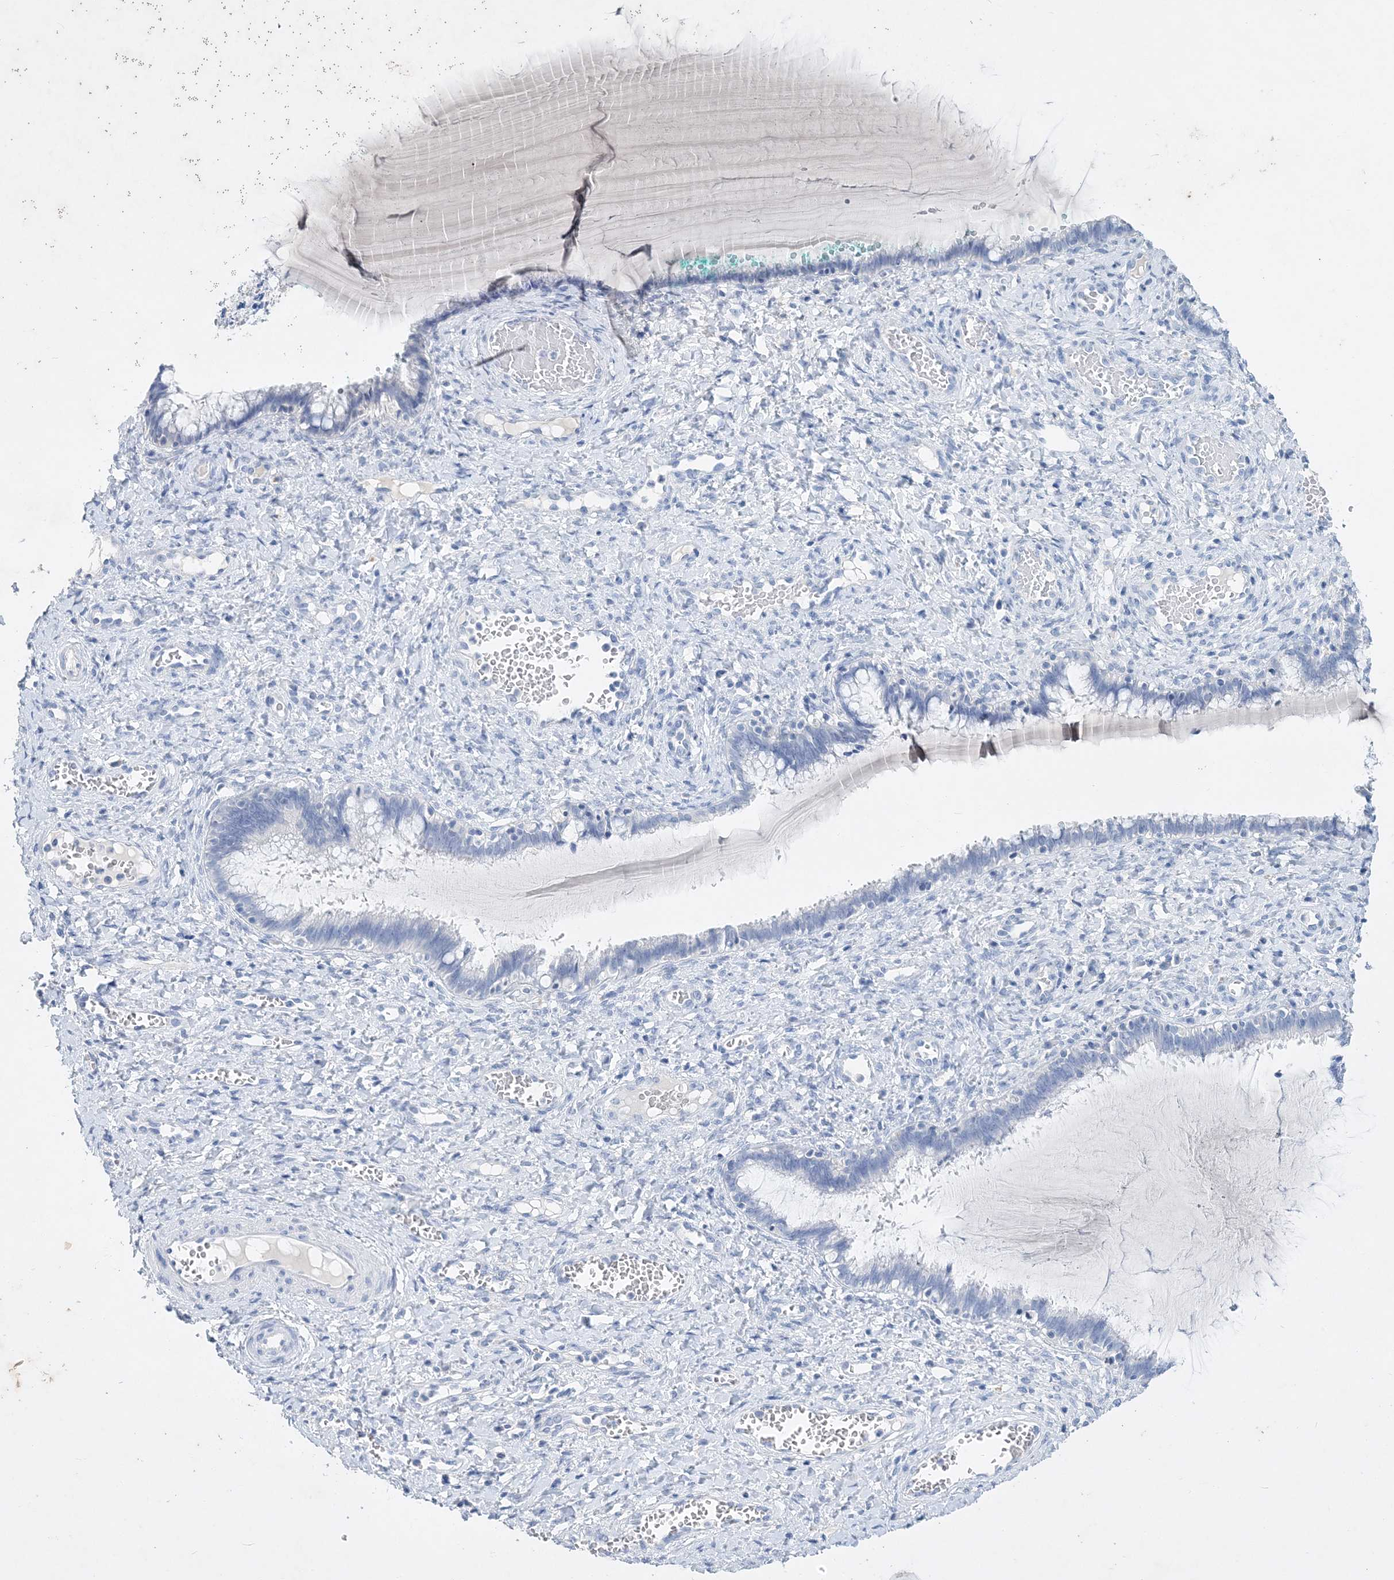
{"staining": {"intensity": "negative", "quantity": "none", "location": "none"}, "tissue": "cervix", "cell_type": "Glandular cells", "image_type": "normal", "snomed": [{"axis": "morphology", "description": "Normal tissue, NOS"}, {"axis": "morphology", "description": "Adenocarcinoma, NOS"}, {"axis": "topography", "description": "Cervix"}], "caption": "Protein analysis of unremarkable cervix reveals no significant staining in glandular cells.", "gene": "COPS8", "patient": {"sex": "female", "age": 29}}